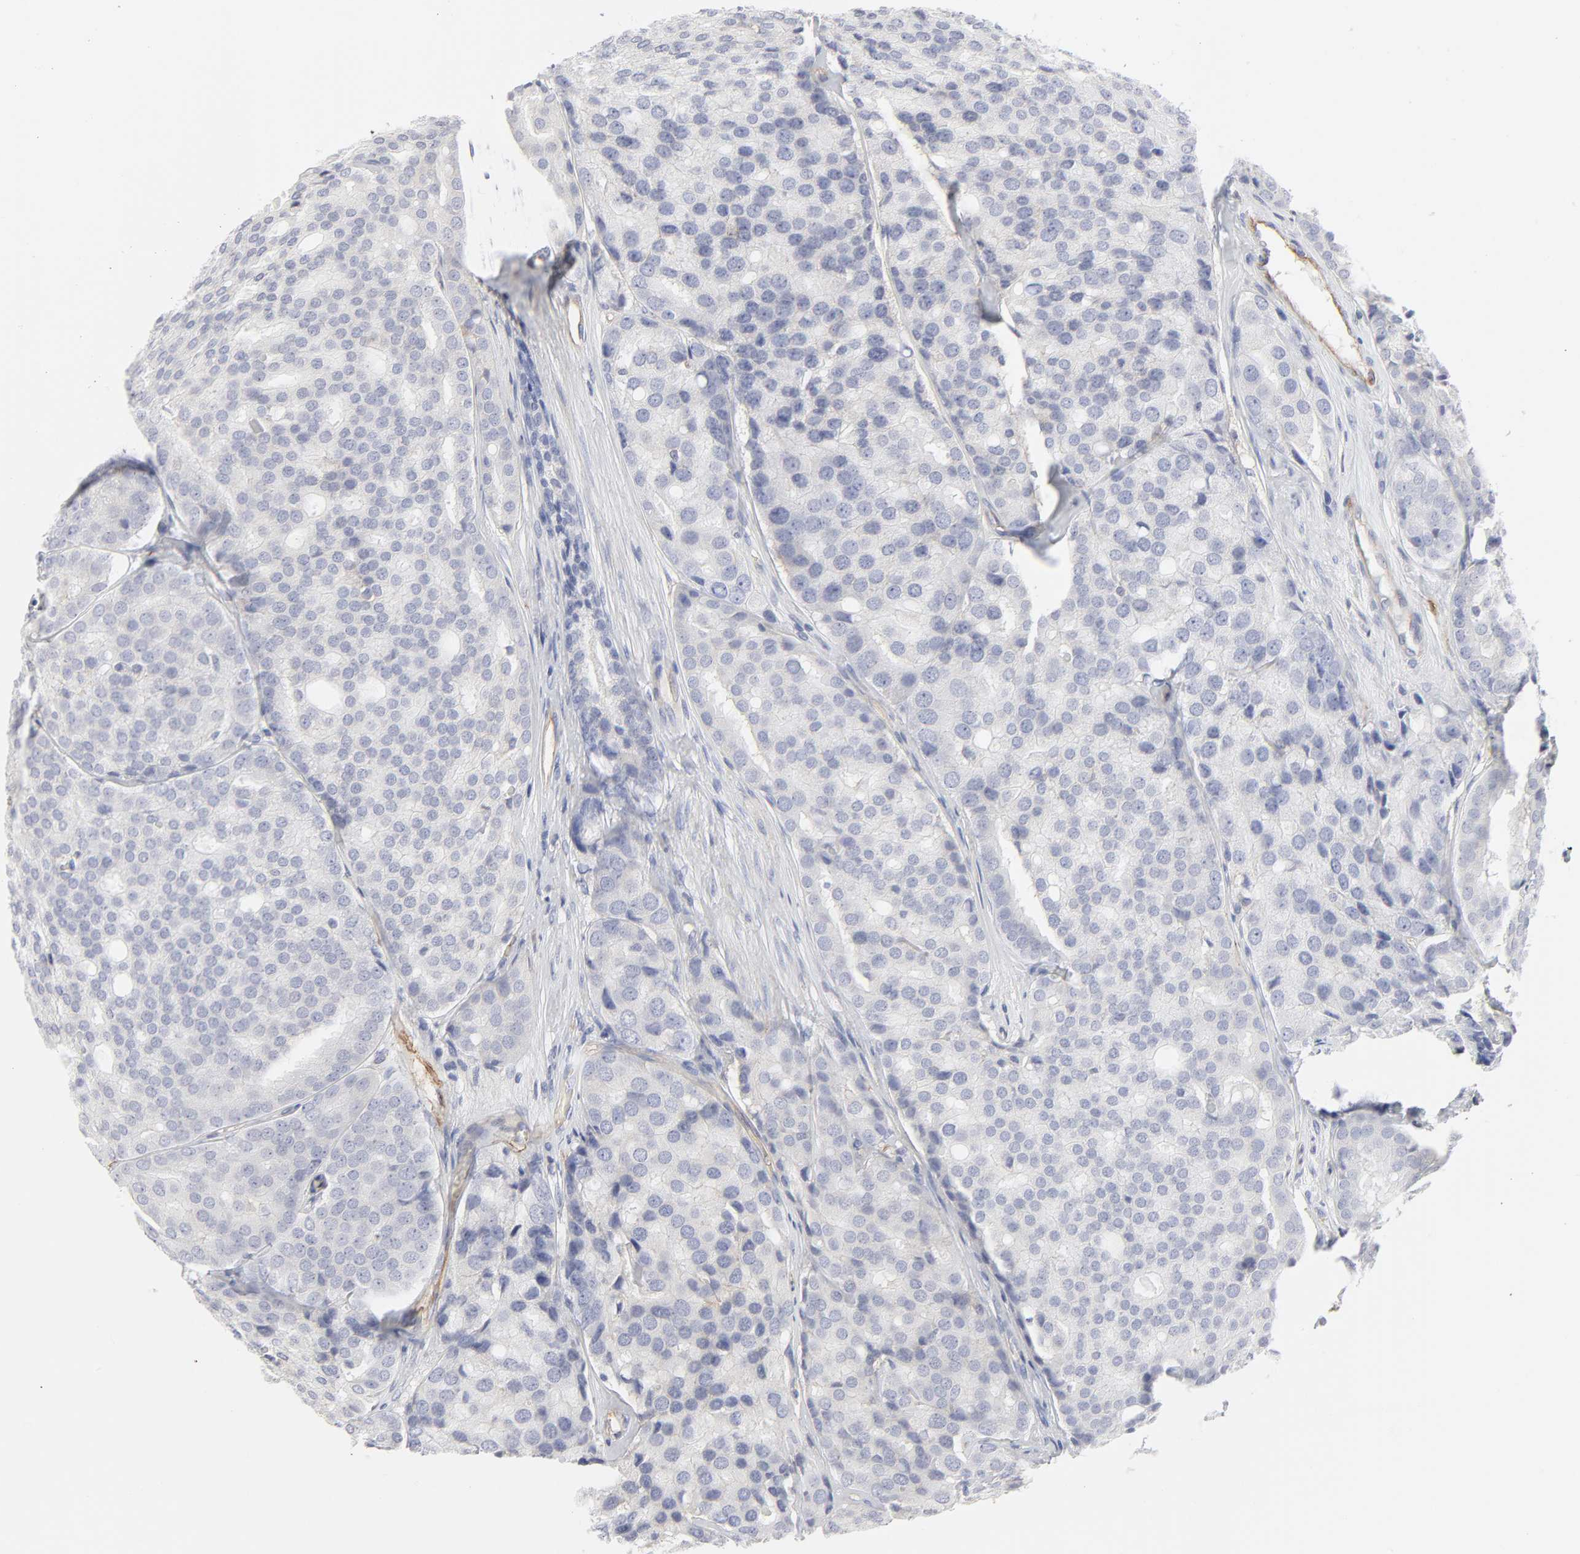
{"staining": {"intensity": "negative", "quantity": "none", "location": "none"}, "tissue": "prostate cancer", "cell_type": "Tumor cells", "image_type": "cancer", "snomed": [{"axis": "morphology", "description": "Adenocarcinoma, High grade"}, {"axis": "topography", "description": "Prostate"}], "caption": "Image shows no significant protein expression in tumor cells of prostate cancer.", "gene": "ITGA5", "patient": {"sex": "male", "age": 64}}